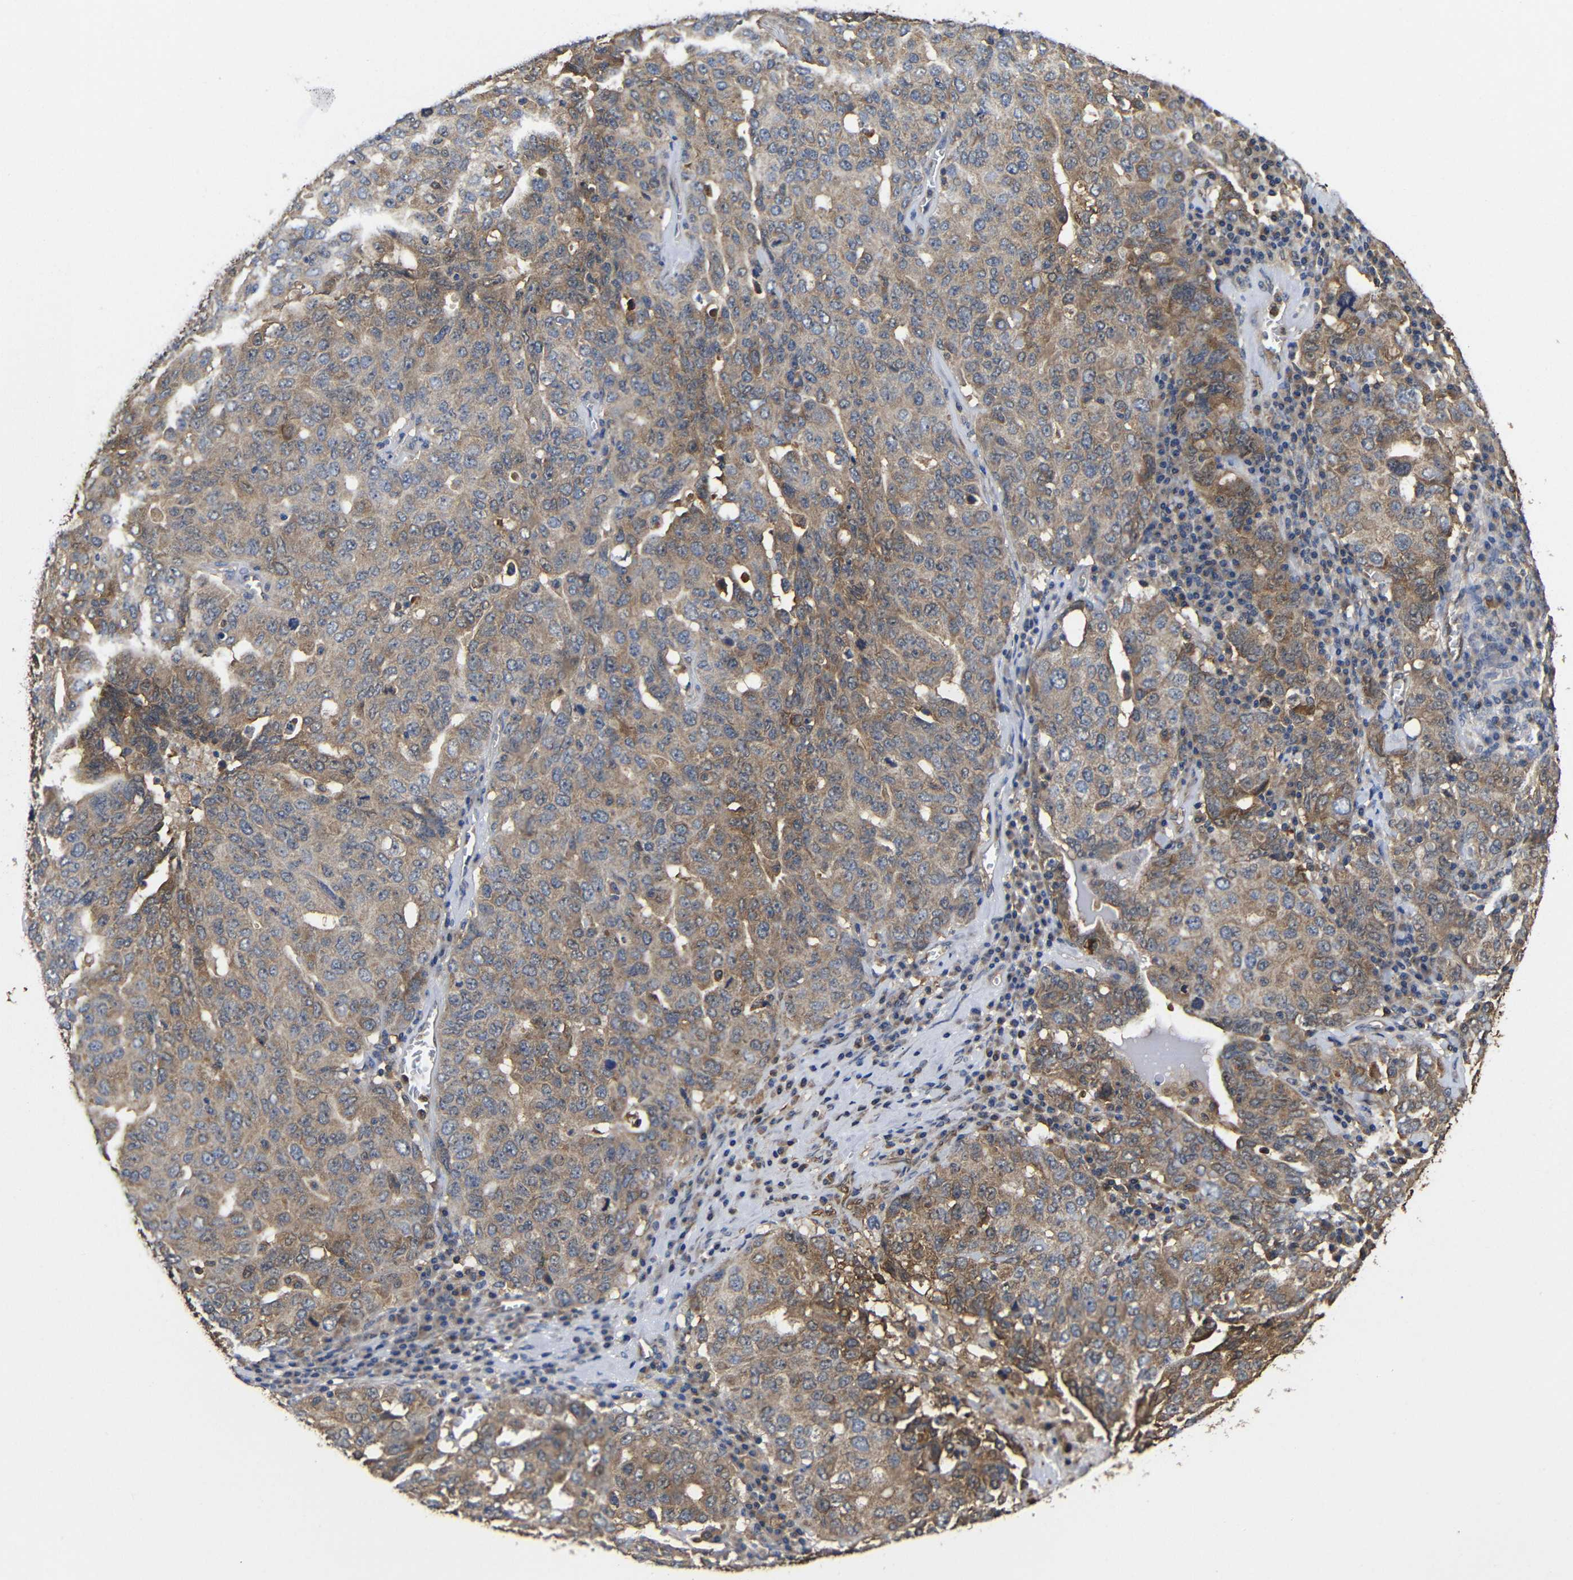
{"staining": {"intensity": "moderate", "quantity": "25%-75%", "location": "cytoplasmic/membranous"}, "tissue": "ovarian cancer", "cell_type": "Tumor cells", "image_type": "cancer", "snomed": [{"axis": "morphology", "description": "Carcinoma, endometroid"}, {"axis": "topography", "description": "Ovary"}], "caption": "Protein positivity by IHC exhibits moderate cytoplasmic/membranous positivity in approximately 25%-75% of tumor cells in ovarian endometroid carcinoma.", "gene": "LRRCC1", "patient": {"sex": "female", "age": 62}}